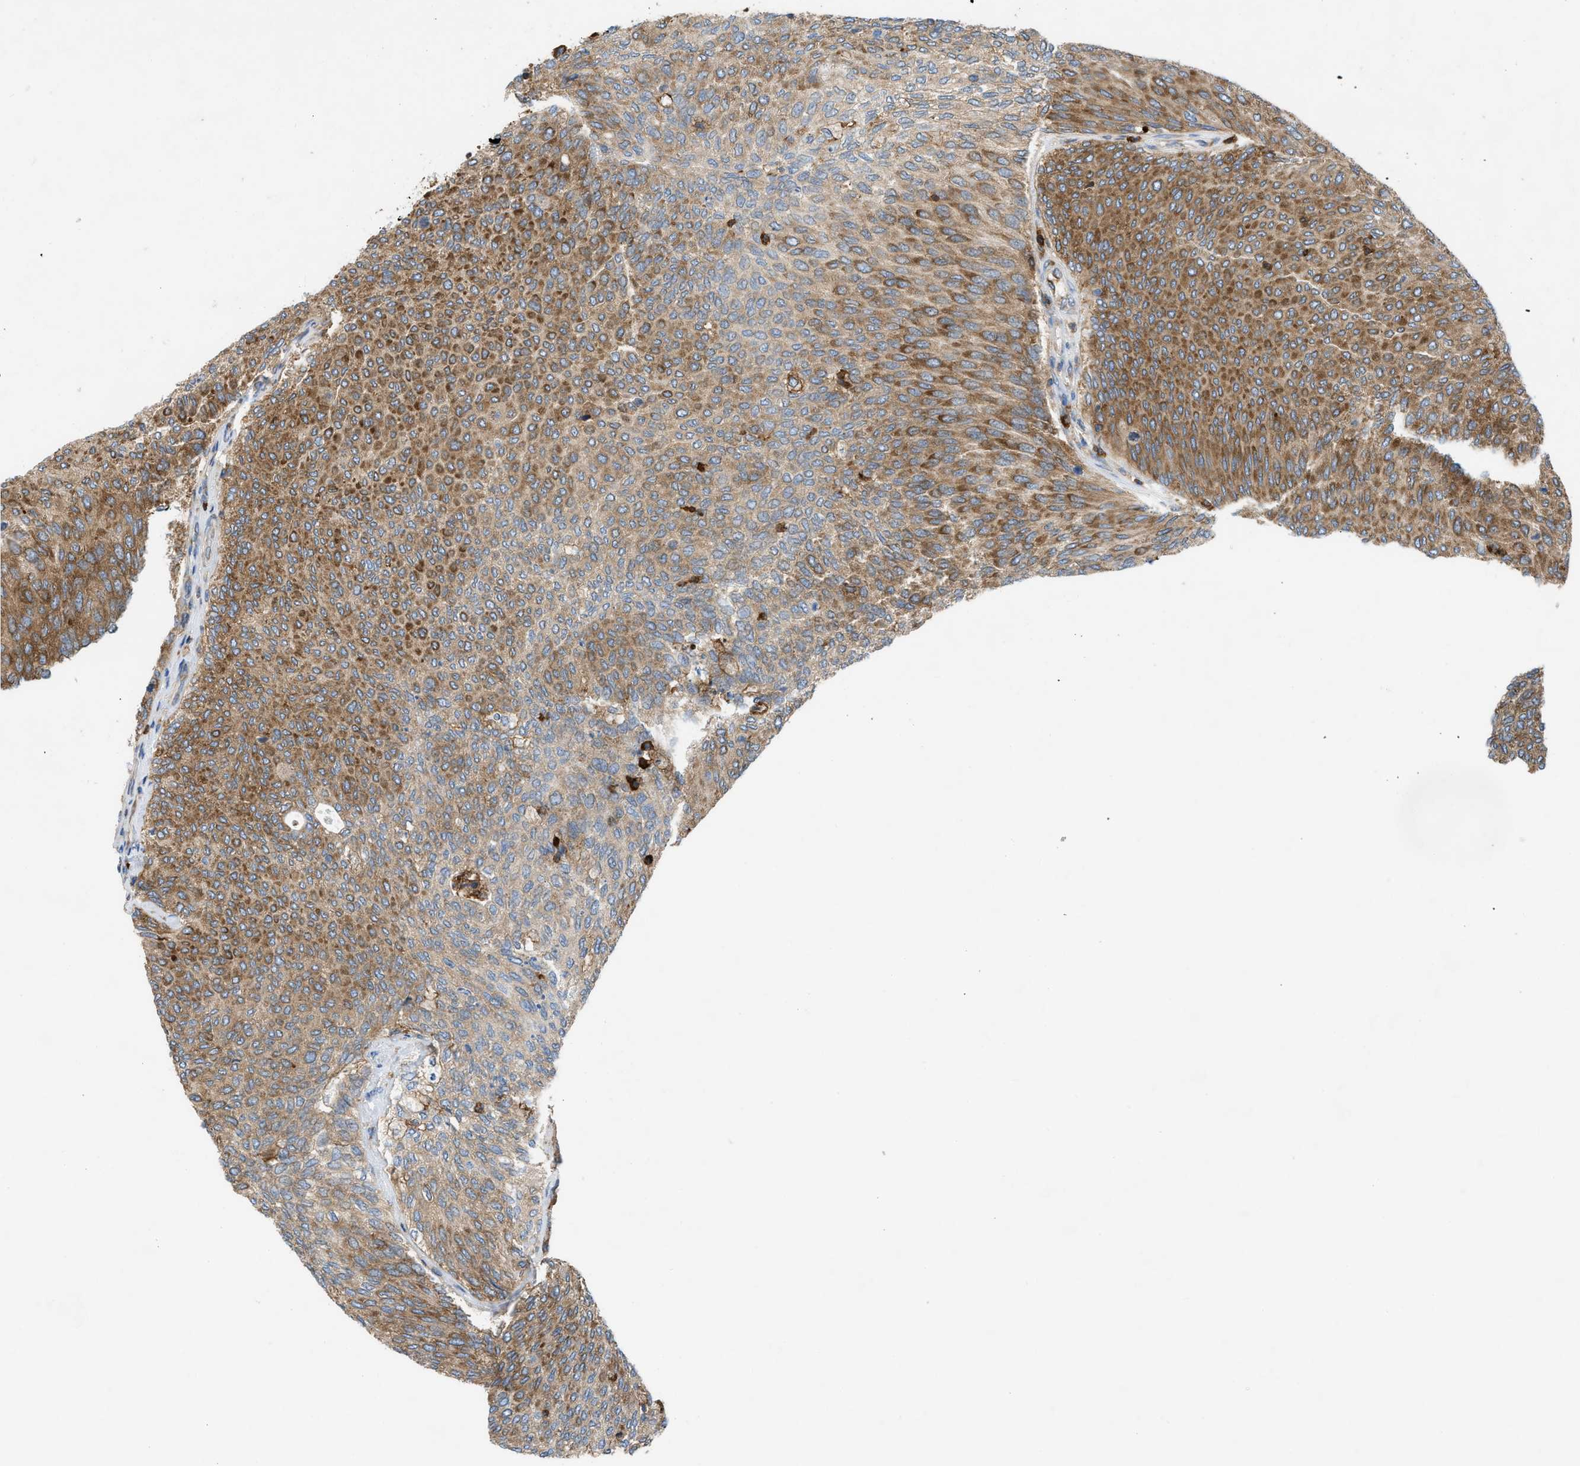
{"staining": {"intensity": "moderate", "quantity": ">75%", "location": "cytoplasmic/membranous"}, "tissue": "urothelial cancer", "cell_type": "Tumor cells", "image_type": "cancer", "snomed": [{"axis": "morphology", "description": "Urothelial carcinoma, Low grade"}, {"axis": "topography", "description": "Urinary bladder"}], "caption": "Moderate cytoplasmic/membranous positivity for a protein is appreciated in approximately >75% of tumor cells of urothelial cancer using immunohistochemistry (IHC).", "gene": "GPAT4", "patient": {"sex": "female", "age": 79}}